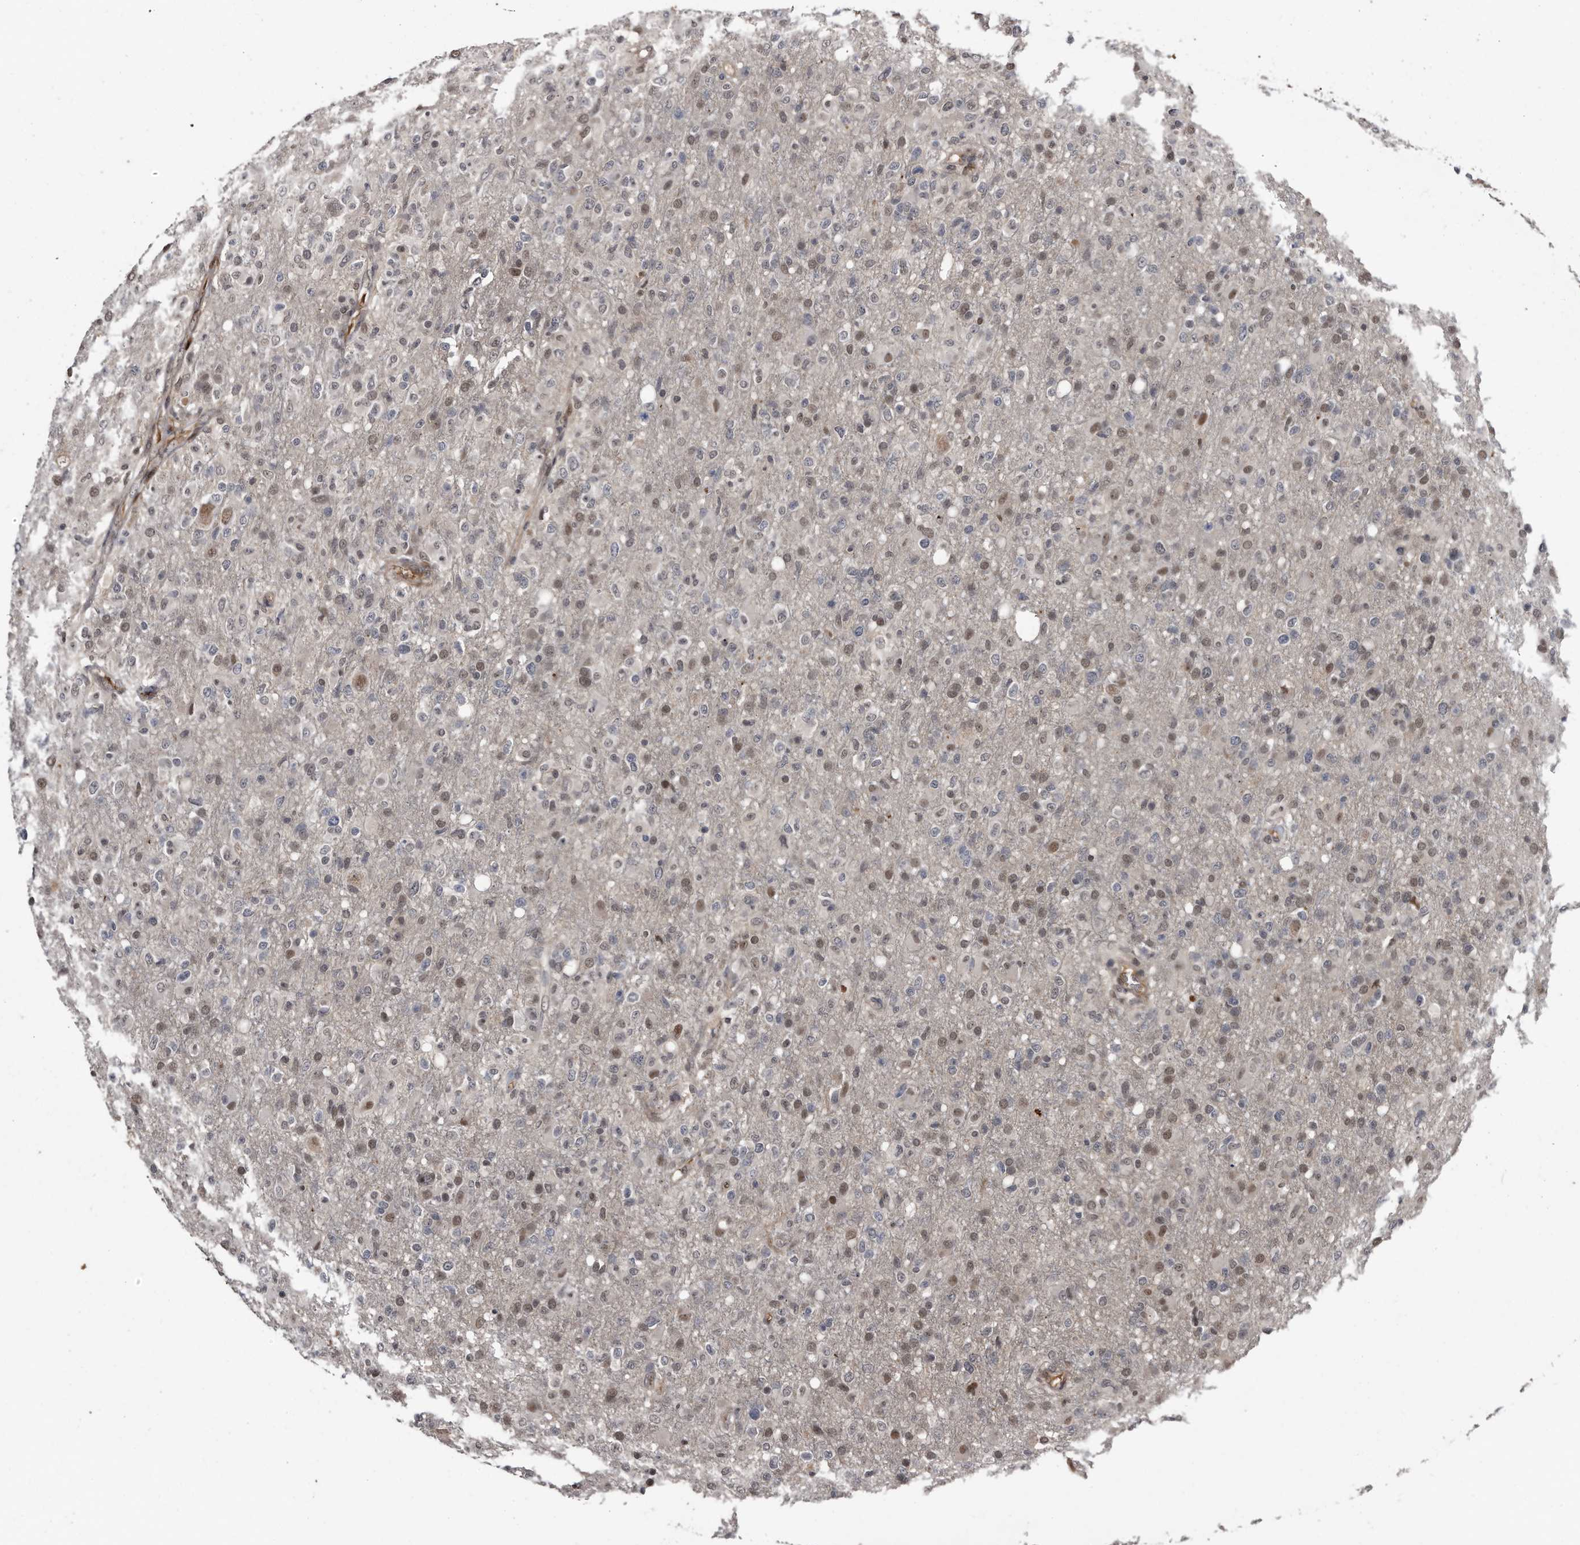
{"staining": {"intensity": "weak", "quantity": "25%-75%", "location": "nuclear"}, "tissue": "glioma", "cell_type": "Tumor cells", "image_type": "cancer", "snomed": [{"axis": "morphology", "description": "Glioma, malignant, High grade"}, {"axis": "topography", "description": "Brain"}], "caption": "Immunohistochemistry (DAB (3,3'-diaminobenzidine)) staining of glioma demonstrates weak nuclear protein positivity in about 25%-75% of tumor cells.", "gene": "RAD23B", "patient": {"sex": "female", "age": 57}}